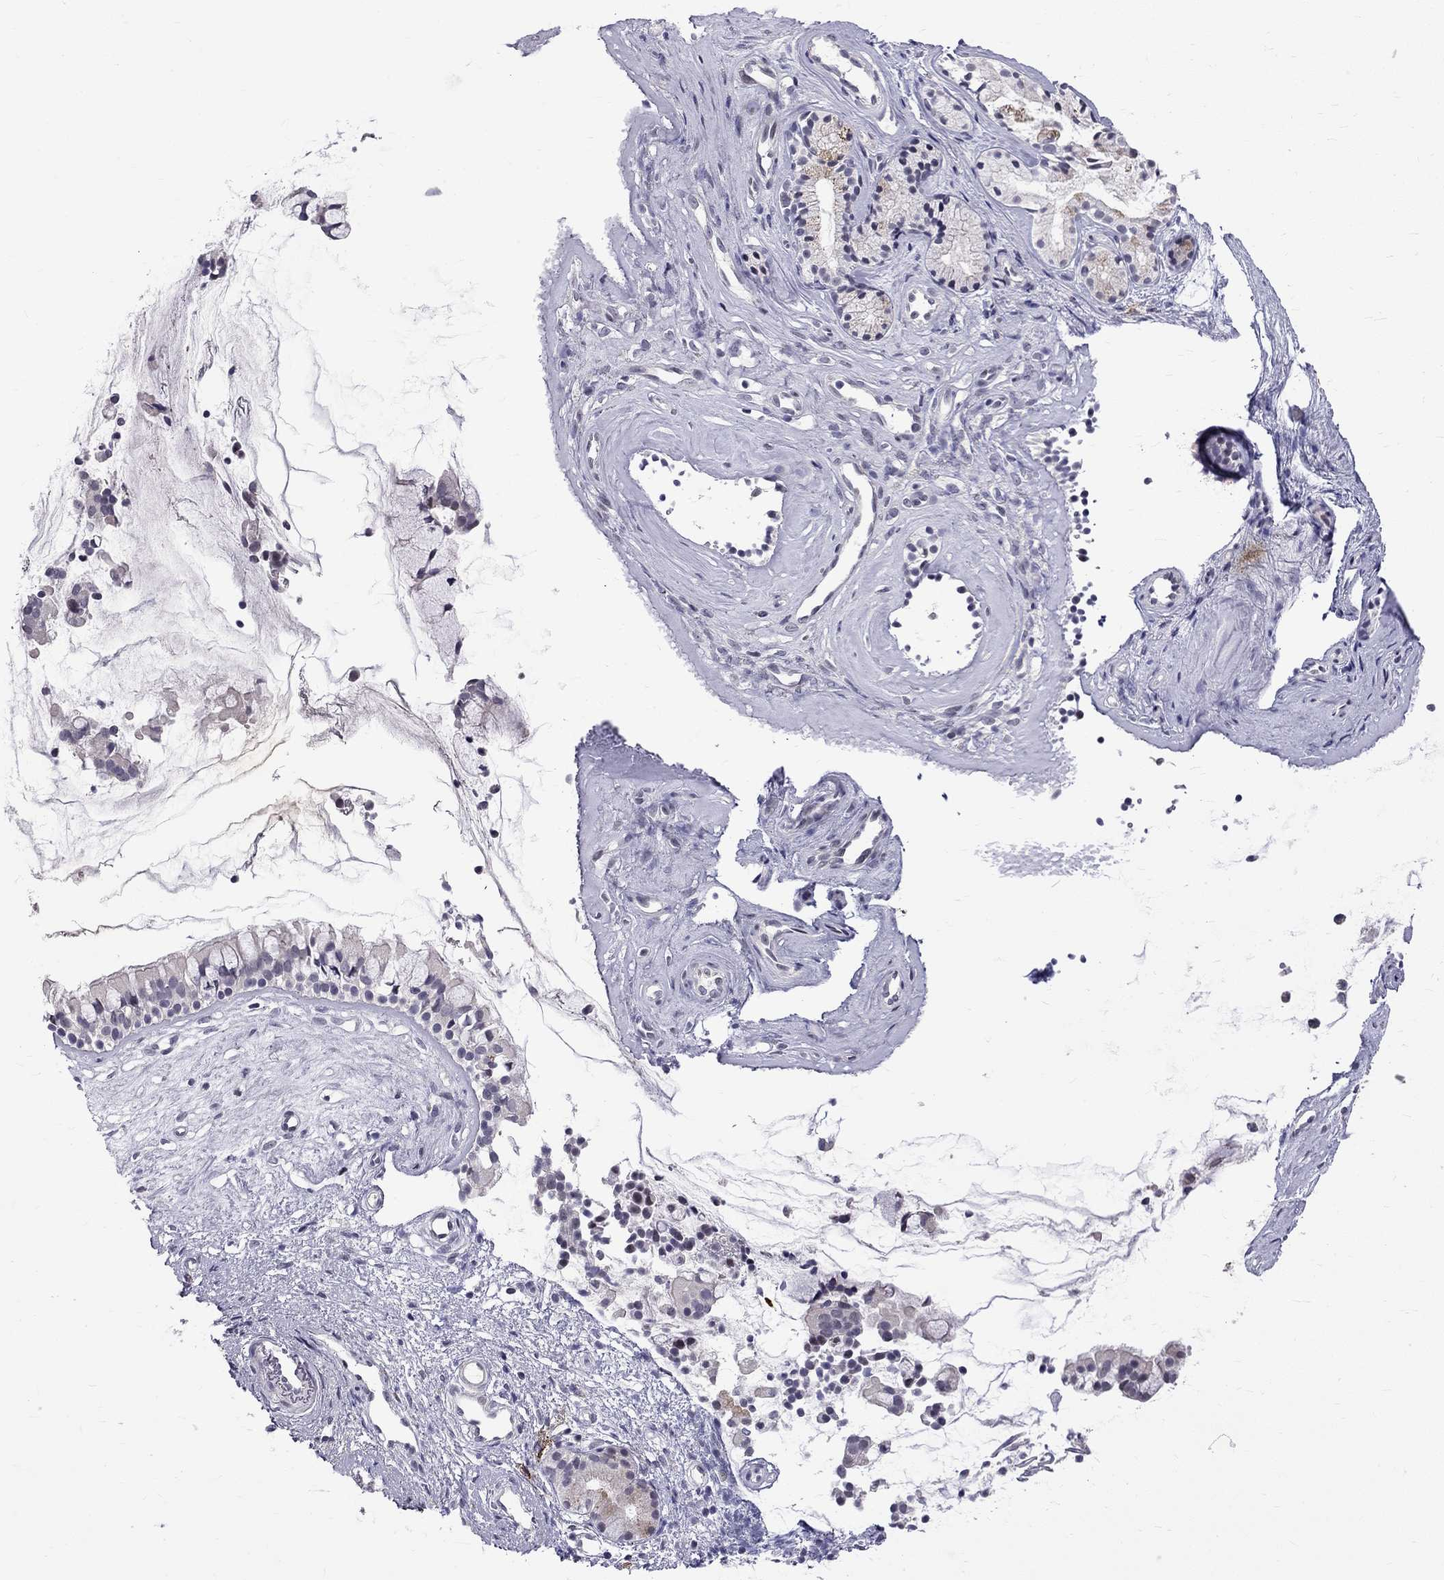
{"staining": {"intensity": "negative", "quantity": "none", "location": "none"}, "tissue": "nasopharynx", "cell_type": "Respiratory epithelial cells", "image_type": "normal", "snomed": [{"axis": "morphology", "description": "Normal tissue, NOS"}, {"axis": "topography", "description": "Nasopharynx"}], "caption": "Respiratory epithelial cells show no significant staining in unremarkable nasopharynx. (DAB immunohistochemistry (IHC) with hematoxylin counter stain).", "gene": "RTL9", "patient": {"sex": "female", "age": 52}}